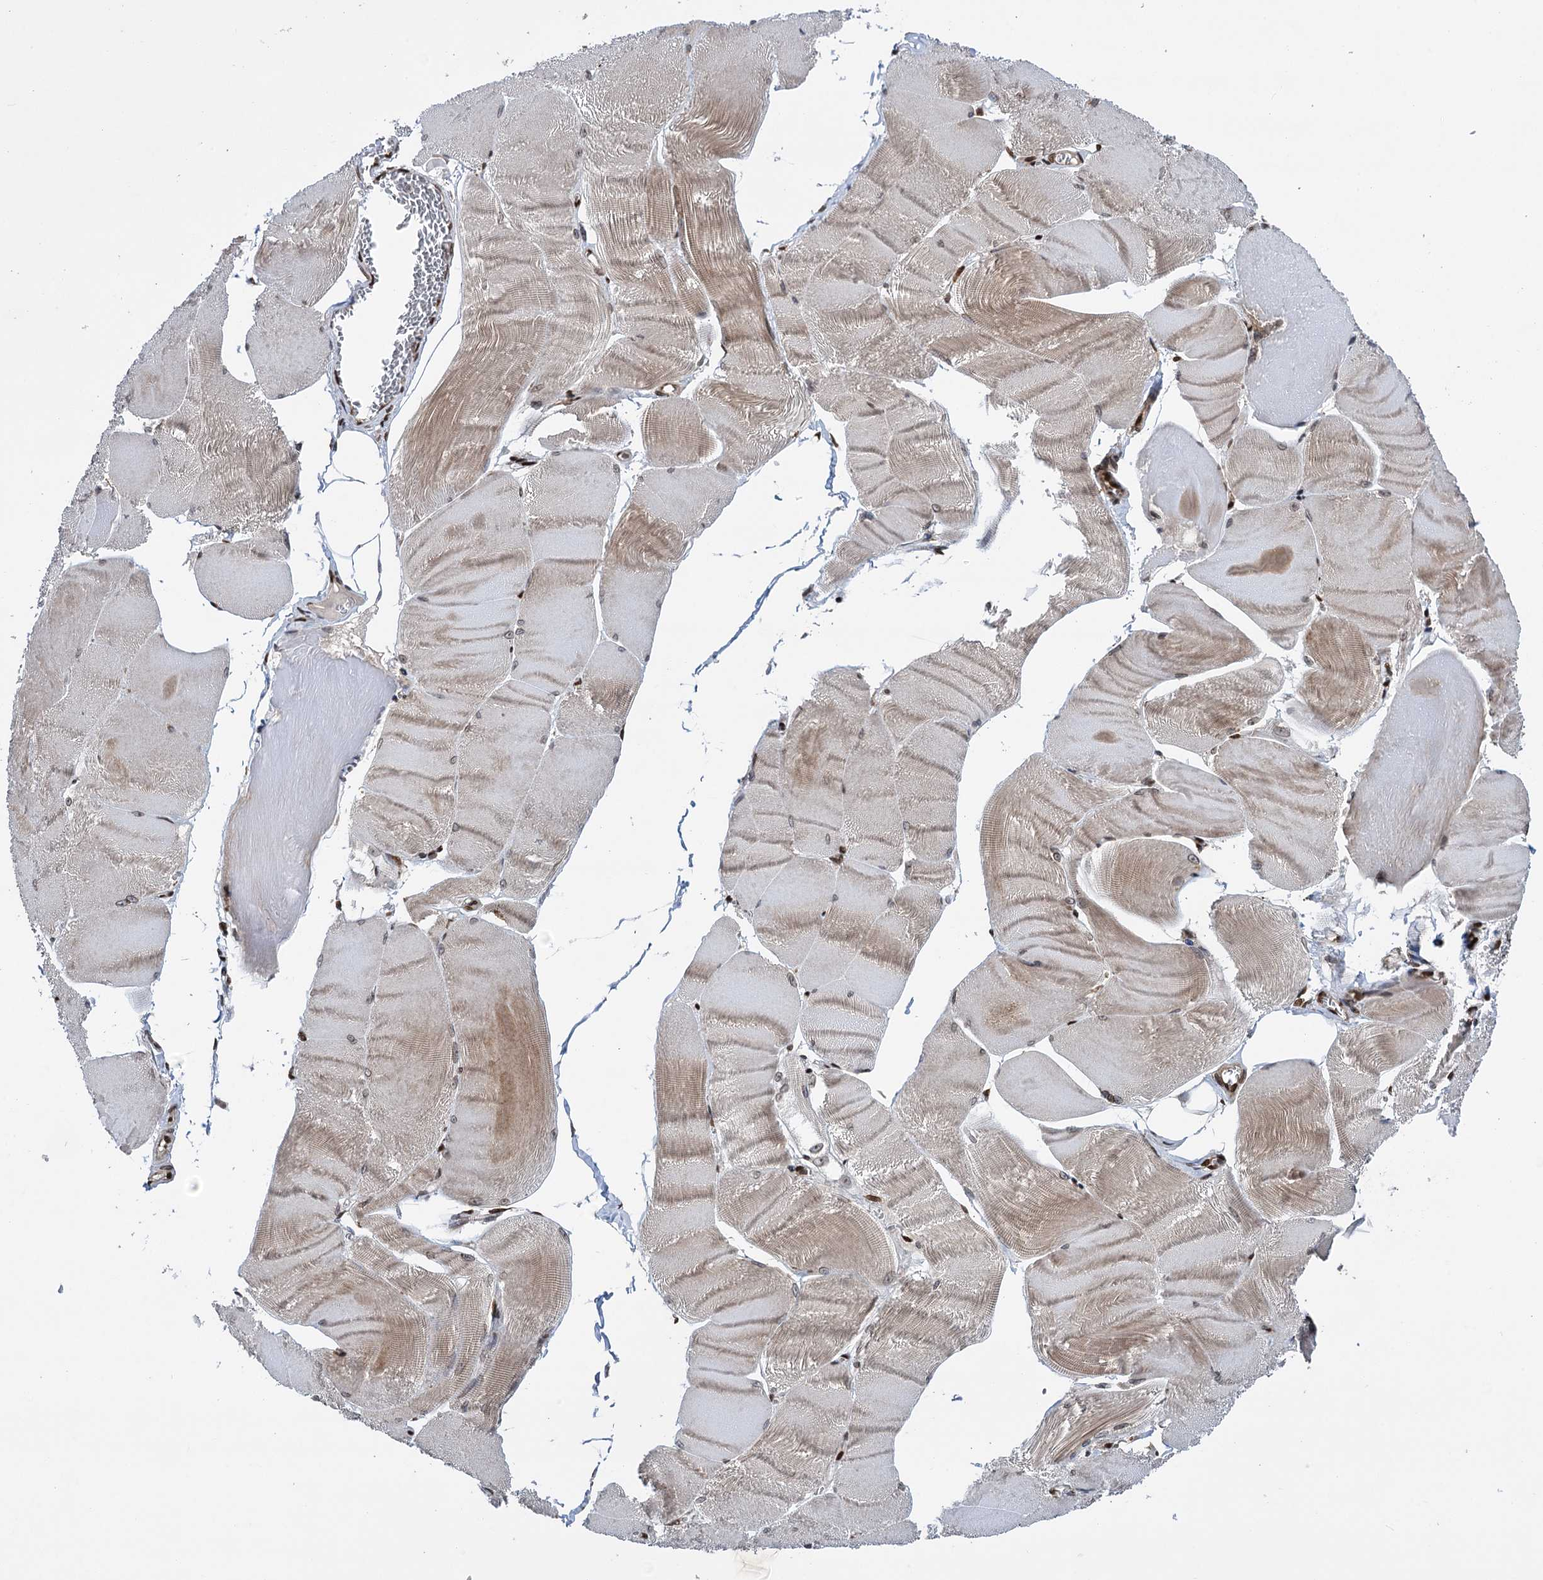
{"staining": {"intensity": "moderate", "quantity": "25%-75%", "location": "cytoplasmic/membranous,nuclear"}, "tissue": "skeletal muscle", "cell_type": "Myocytes", "image_type": "normal", "snomed": [{"axis": "morphology", "description": "Normal tissue, NOS"}, {"axis": "morphology", "description": "Basal cell carcinoma"}, {"axis": "topography", "description": "Skeletal muscle"}], "caption": "Approximately 25%-75% of myocytes in unremarkable skeletal muscle reveal moderate cytoplasmic/membranous,nuclear protein positivity as visualized by brown immunohistochemical staining.", "gene": "MESD", "patient": {"sex": "female", "age": 64}}